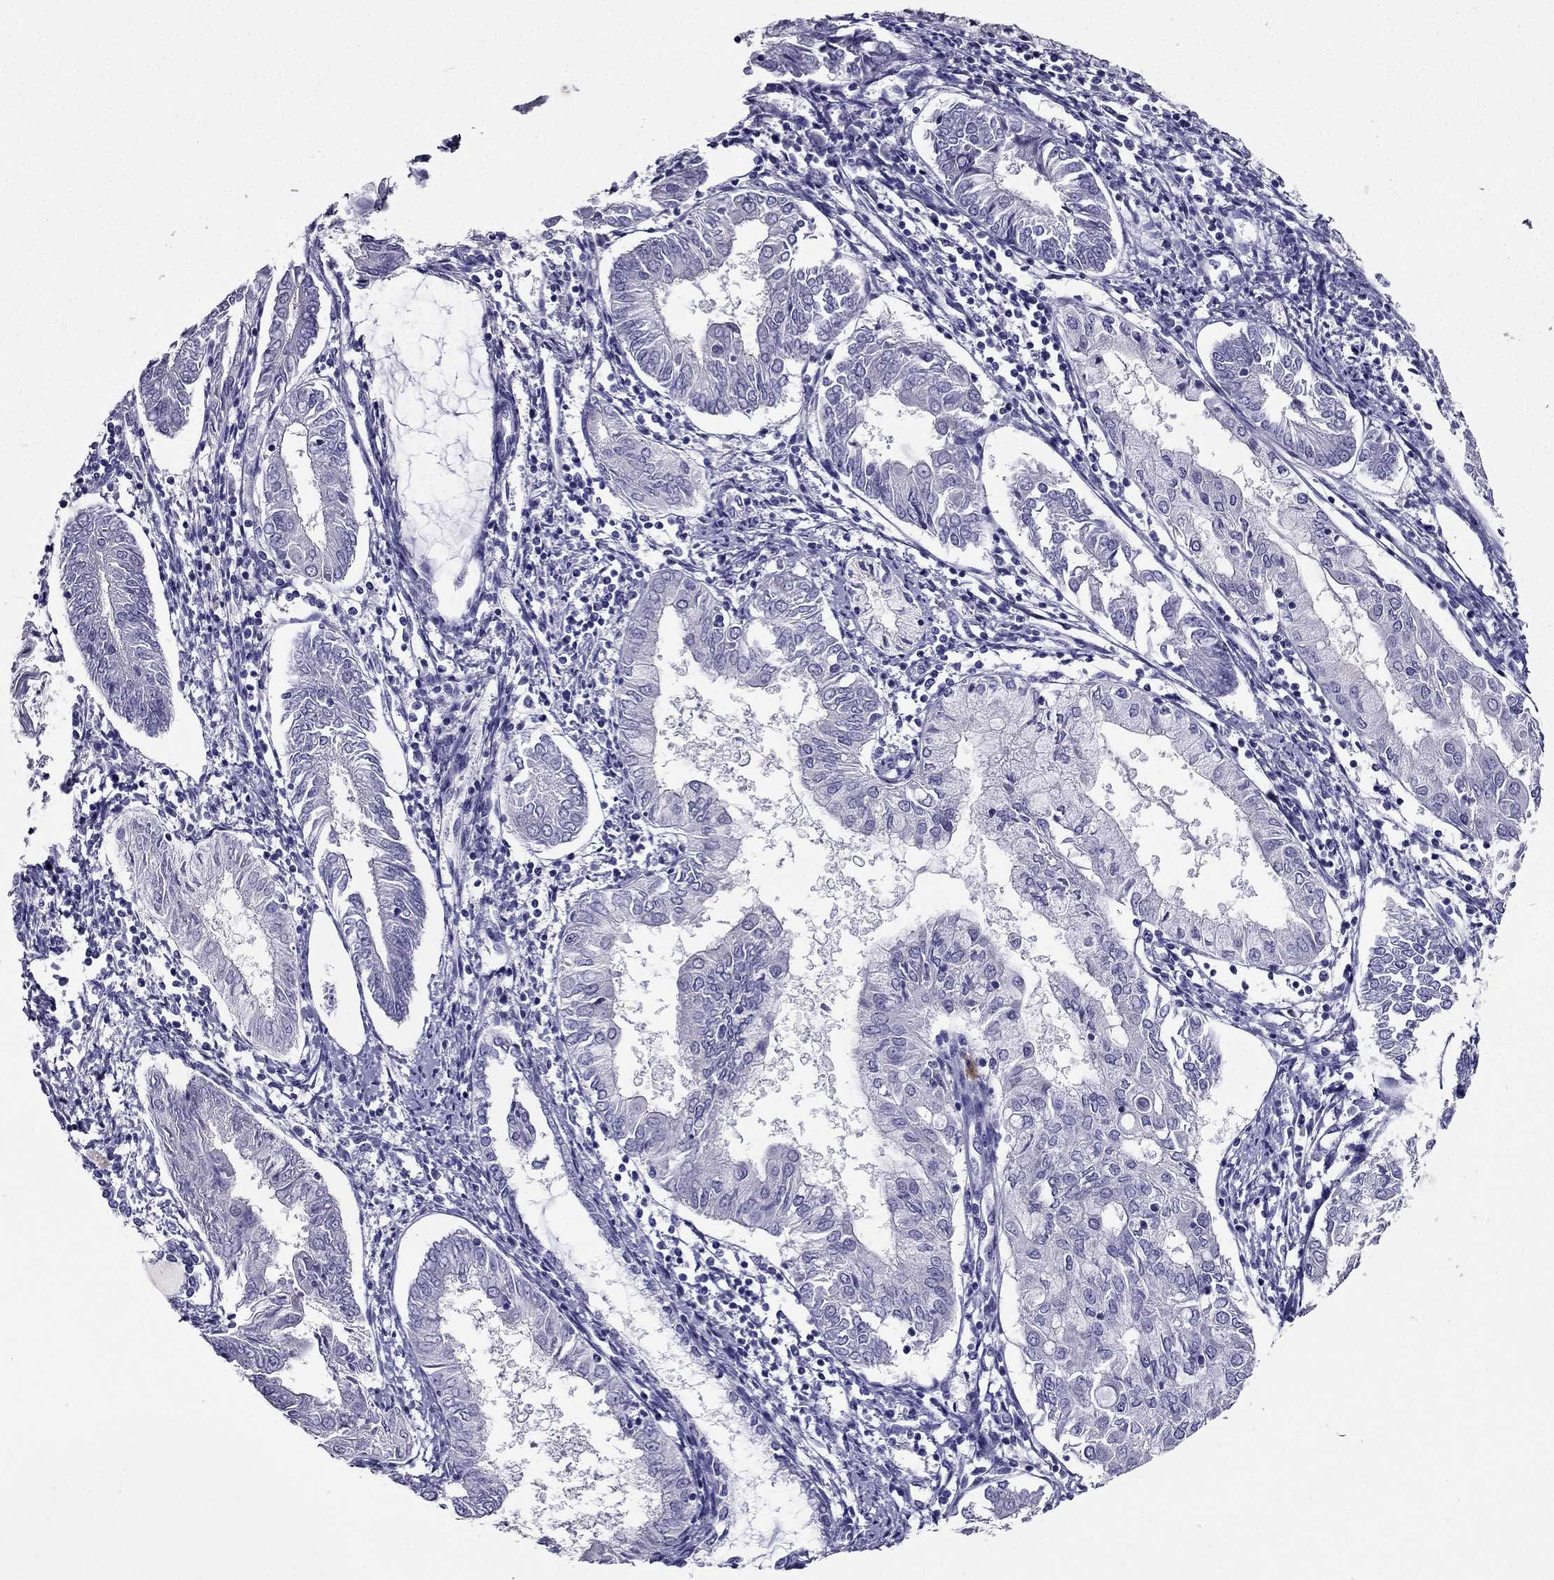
{"staining": {"intensity": "negative", "quantity": "none", "location": "none"}, "tissue": "endometrial cancer", "cell_type": "Tumor cells", "image_type": "cancer", "snomed": [{"axis": "morphology", "description": "Adenocarcinoma, NOS"}, {"axis": "topography", "description": "Endometrium"}], "caption": "Immunohistochemistry (IHC) photomicrograph of neoplastic tissue: endometrial adenocarcinoma stained with DAB (3,3'-diaminobenzidine) reveals no significant protein positivity in tumor cells. (DAB (3,3'-diaminobenzidine) immunohistochemistry visualized using brightfield microscopy, high magnification).", "gene": "ZNF541", "patient": {"sex": "female", "age": 68}}